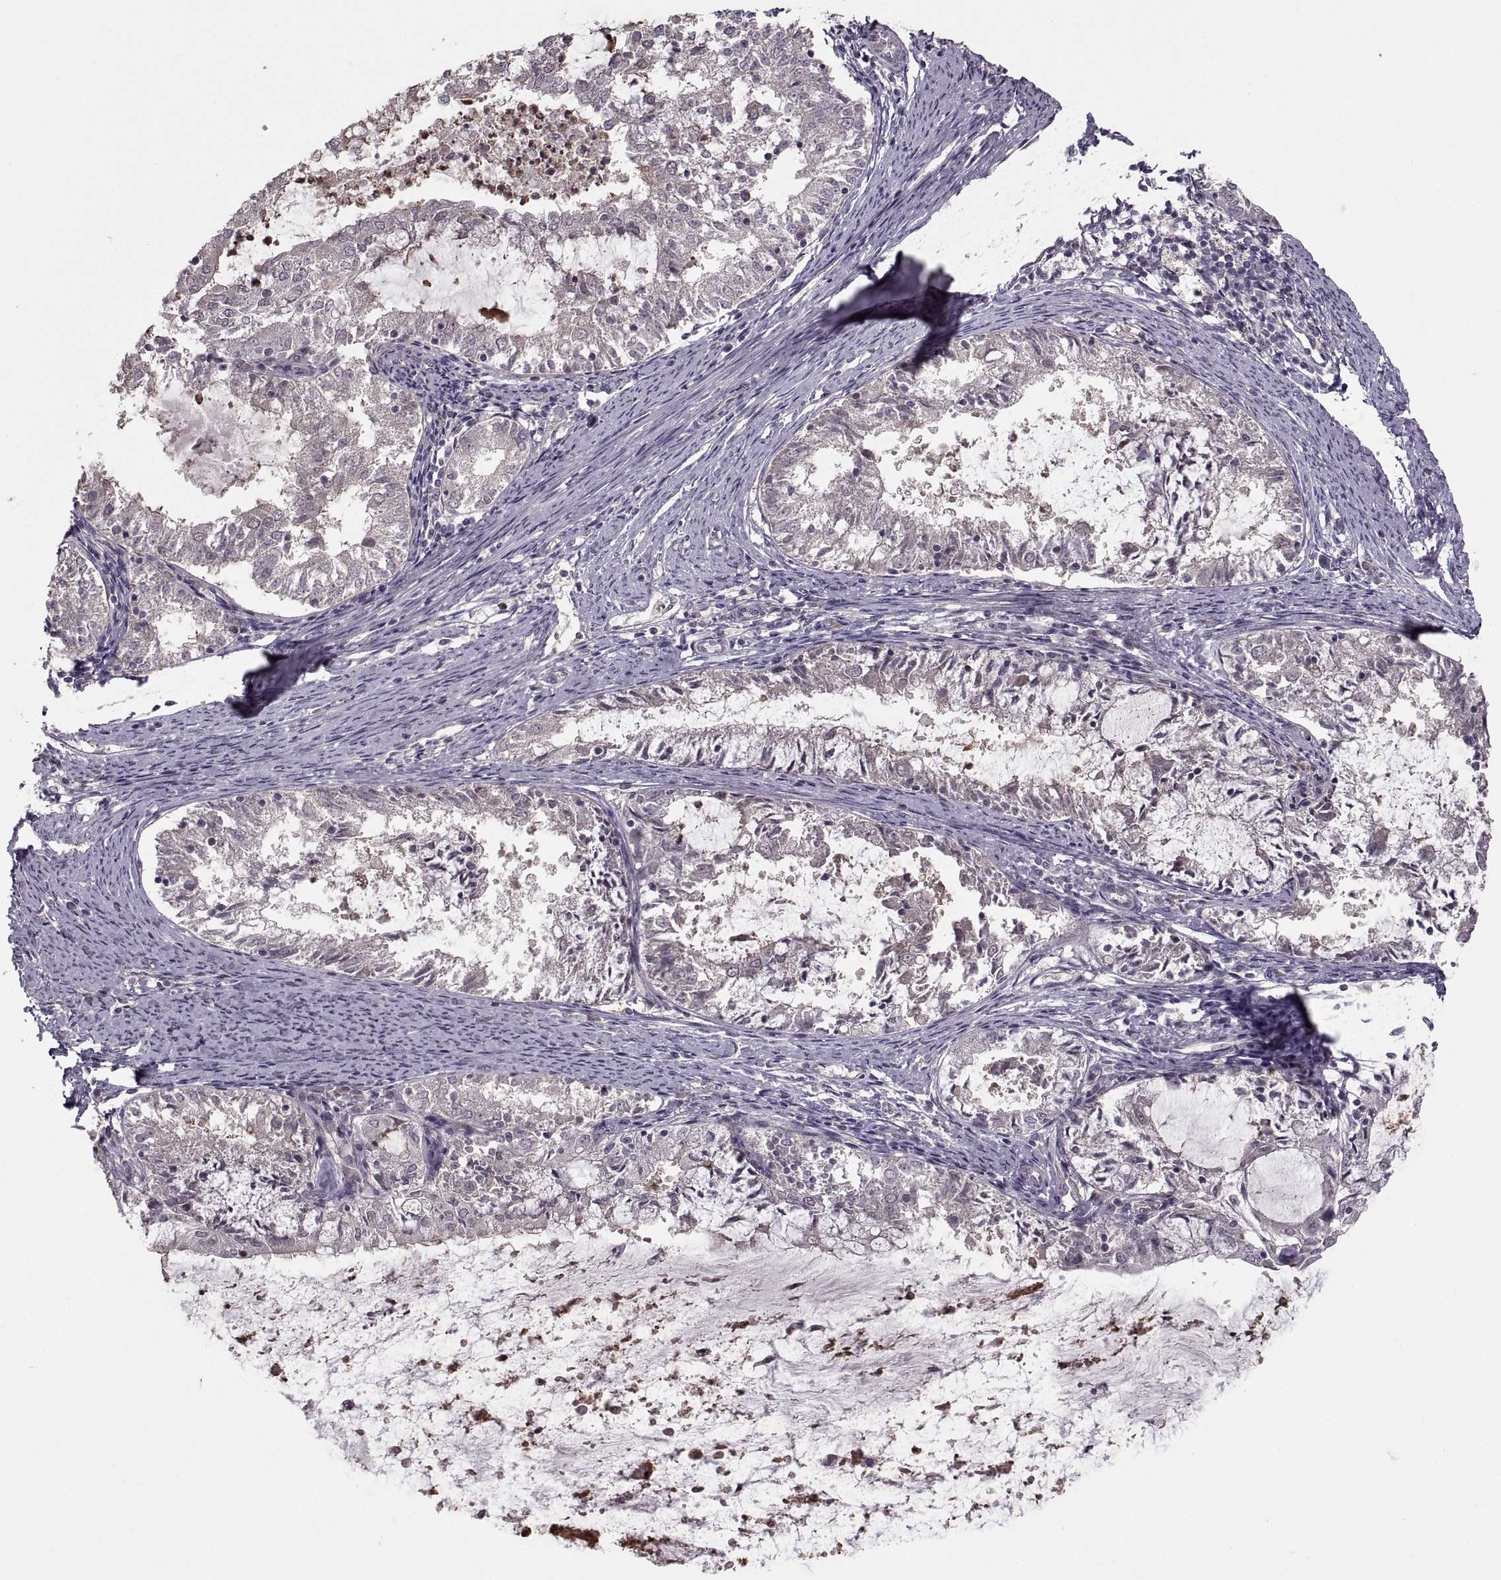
{"staining": {"intensity": "negative", "quantity": "none", "location": "none"}, "tissue": "endometrial cancer", "cell_type": "Tumor cells", "image_type": "cancer", "snomed": [{"axis": "morphology", "description": "Adenocarcinoma, NOS"}, {"axis": "topography", "description": "Endometrium"}], "caption": "IHC image of neoplastic tissue: endometrial adenocarcinoma stained with DAB (3,3'-diaminobenzidine) demonstrates no significant protein positivity in tumor cells.", "gene": "PIERCE1", "patient": {"sex": "female", "age": 57}}